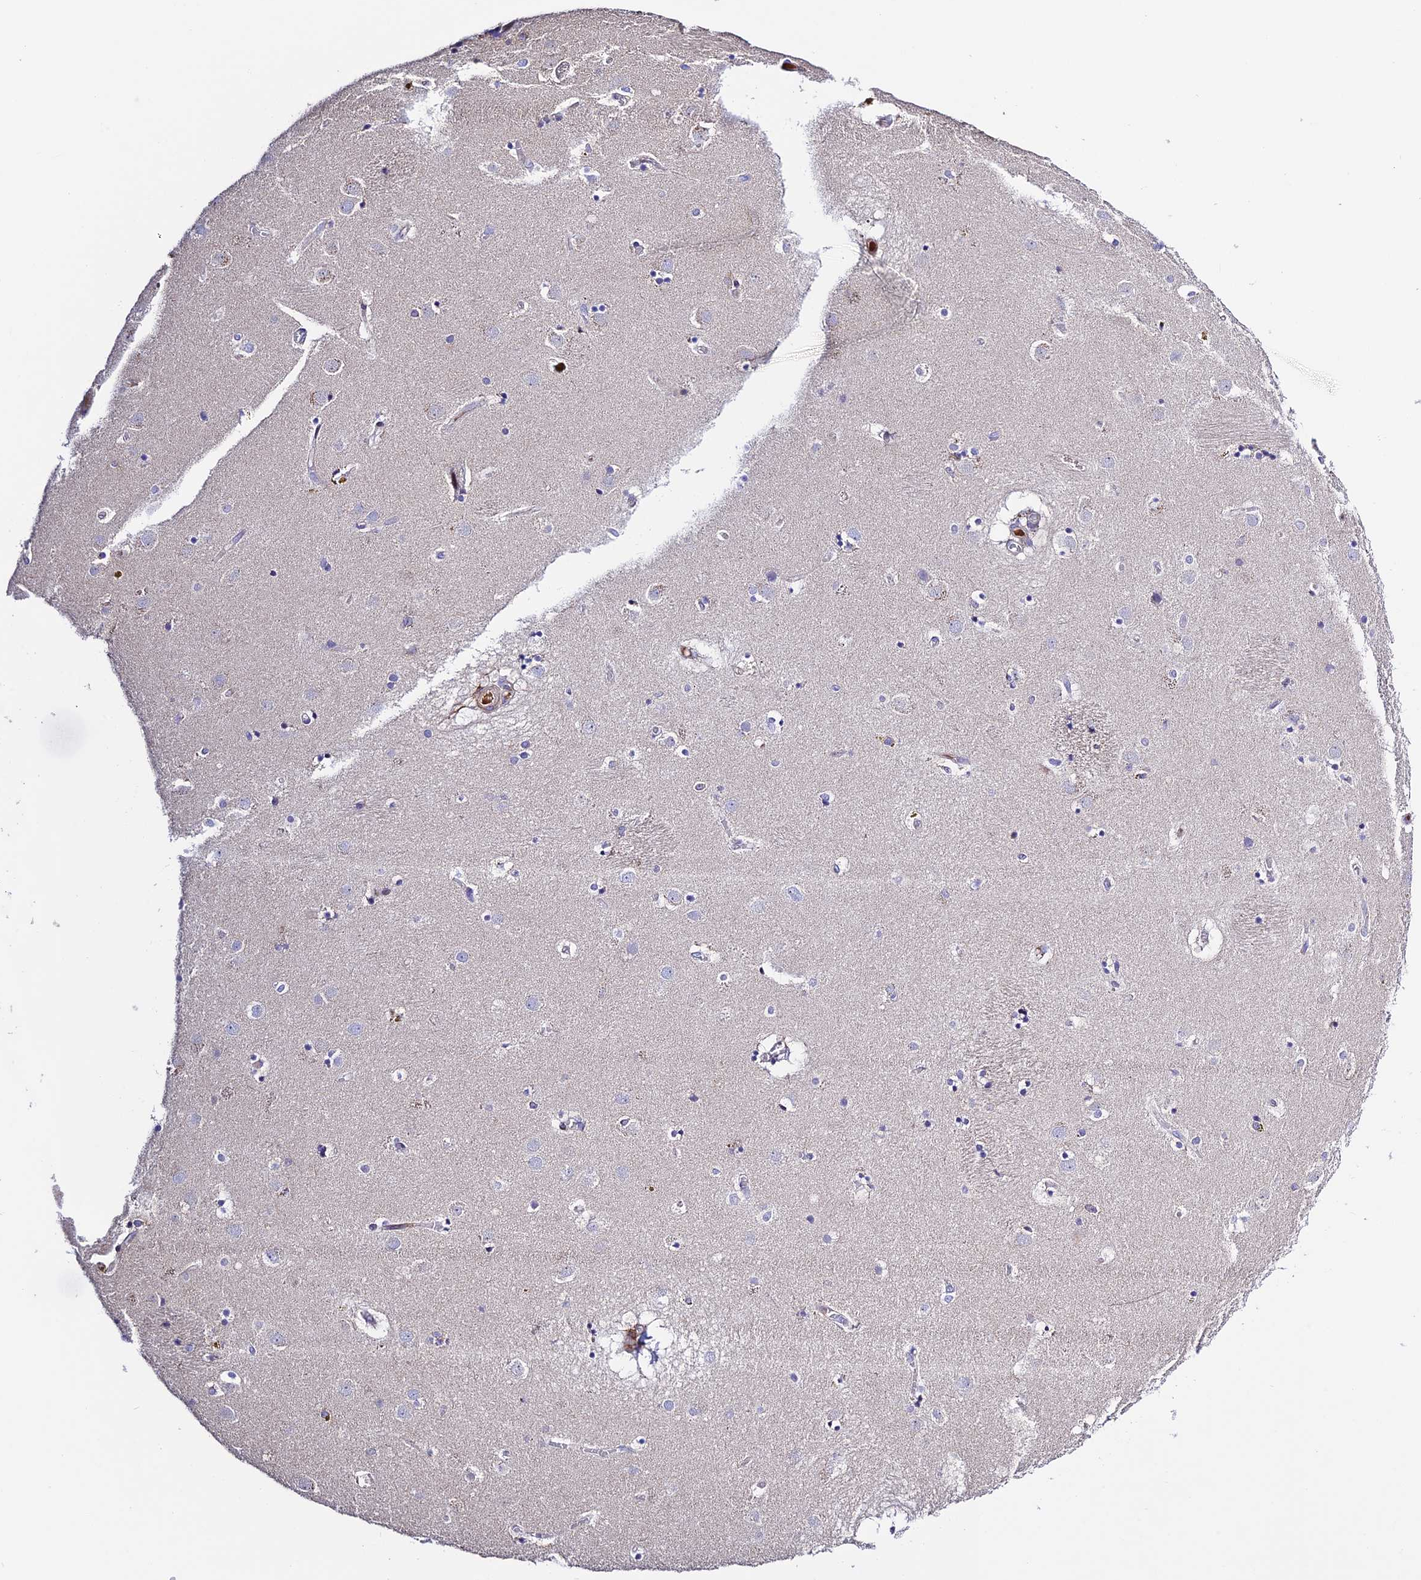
{"staining": {"intensity": "negative", "quantity": "none", "location": "none"}, "tissue": "caudate", "cell_type": "Glial cells", "image_type": "normal", "snomed": [{"axis": "morphology", "description": "Normal tissue, NOS"}, {"axis": "topography", "description": "Lateral ventricle wall"}], "caption": "Immunohistochemistry histopathology image of benign human caudate stained for a protein (brown), which shows no expression in glial cells.", "gene": "PRIM1", "patient": {"sex": "male", "age": 70}}